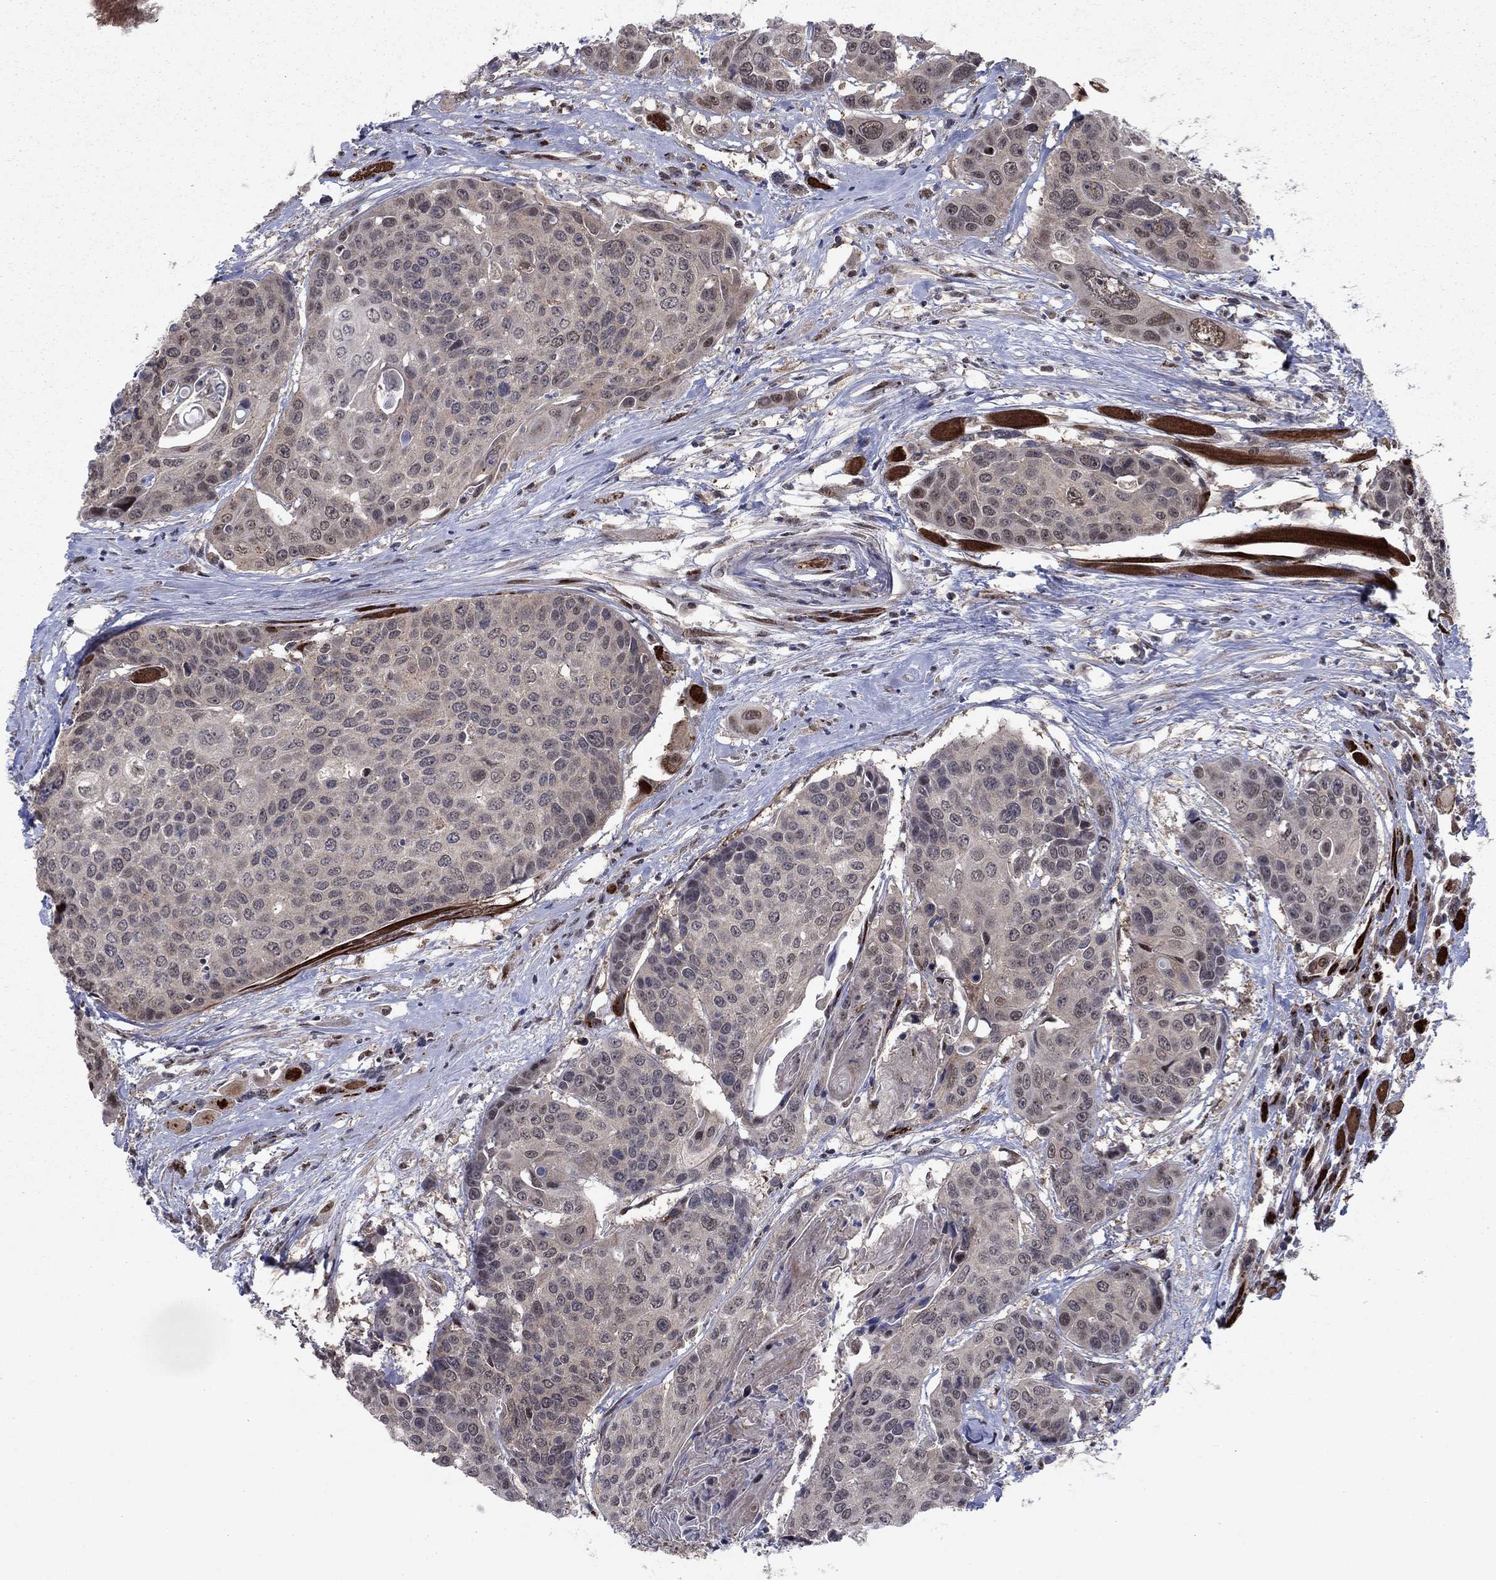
{"staining": {"intensity": "negative", "quantity": "none", "location": "none"}, "tissue": "head and neck cancer", "cell_type": "Tumor cells", "image_type": "cancer", "snomed": [{"axis": "morphology", "description": "Squamous cell carcinoma, NOS"}, {"axis": "topography", "description": "Oral tissue"}, {"axis": "topography", "description": "Head-Neck"}], "caption": "The image reveals no staining of tumor cells in squamous cell carcinoma (head and neck). (DAB (3,3'-diaminobenzidine) immunohistochemistry visualized using brightfield microscopy, high magnification).", "gene": "PSMC1", "patient": {"sex": "male", "age": 56}}